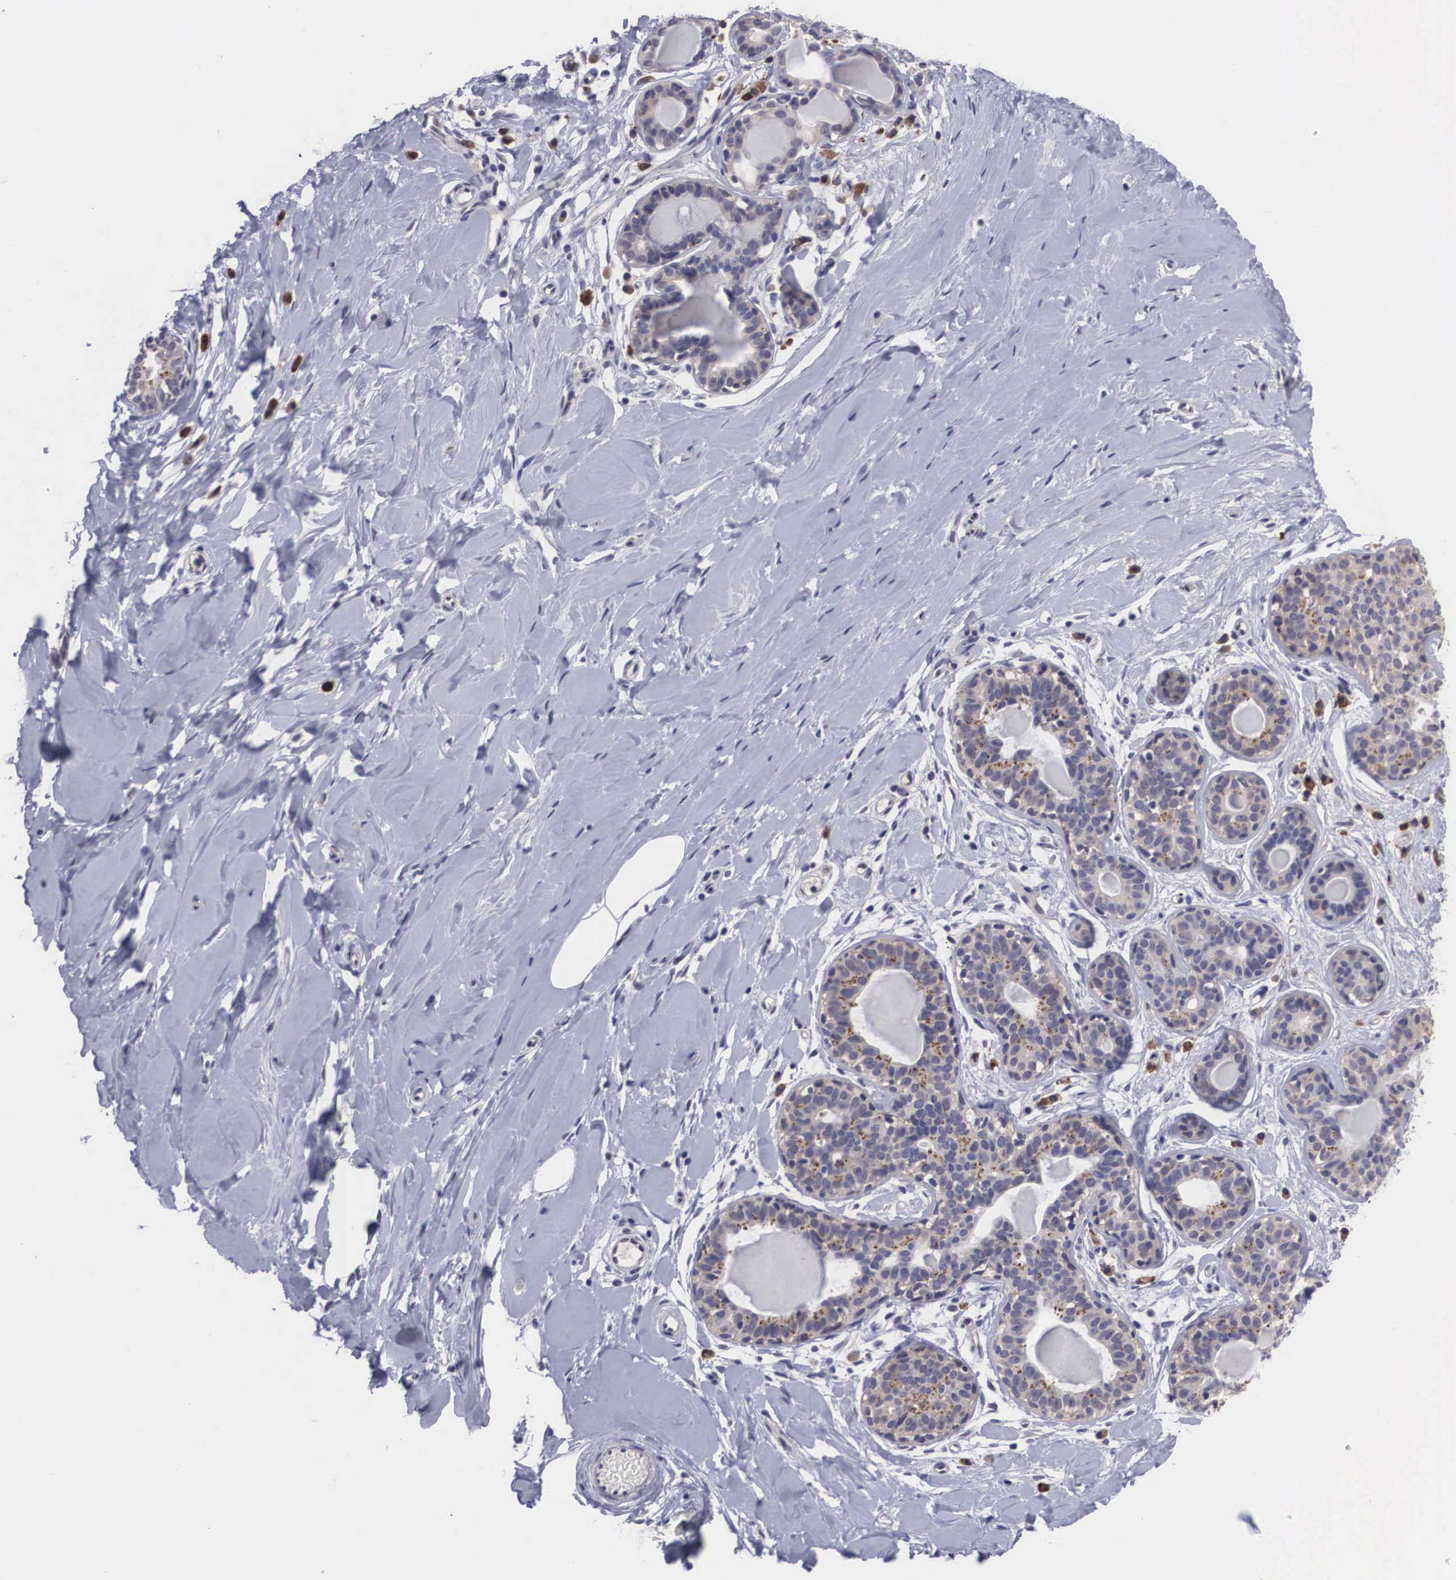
{"staining": {"intensity": "negative", "quantity": "none", "location": "none"}, "tissue": "breast", "cell_type": "Adipocytes", "image_type": "normal", "snomed": [{"axis": "morphology", "description": "Normal tissue, NOS"}, {"axis": "topography", "description": "Breast"}], "caption": "Immunohistochemistry image of benign breast: breast stained with DAB (3,3'-diaminobenzidine) reveals no significant protein staining in adipocytes. (Stains: DAB (3,3'-diaminobenzidine) IHC with hematoxylin counter stain, Microscopy: brightfield microscopy at high magnification).", "gene": "CRELD2", "patient": {"sex": "female", "age": 44}}